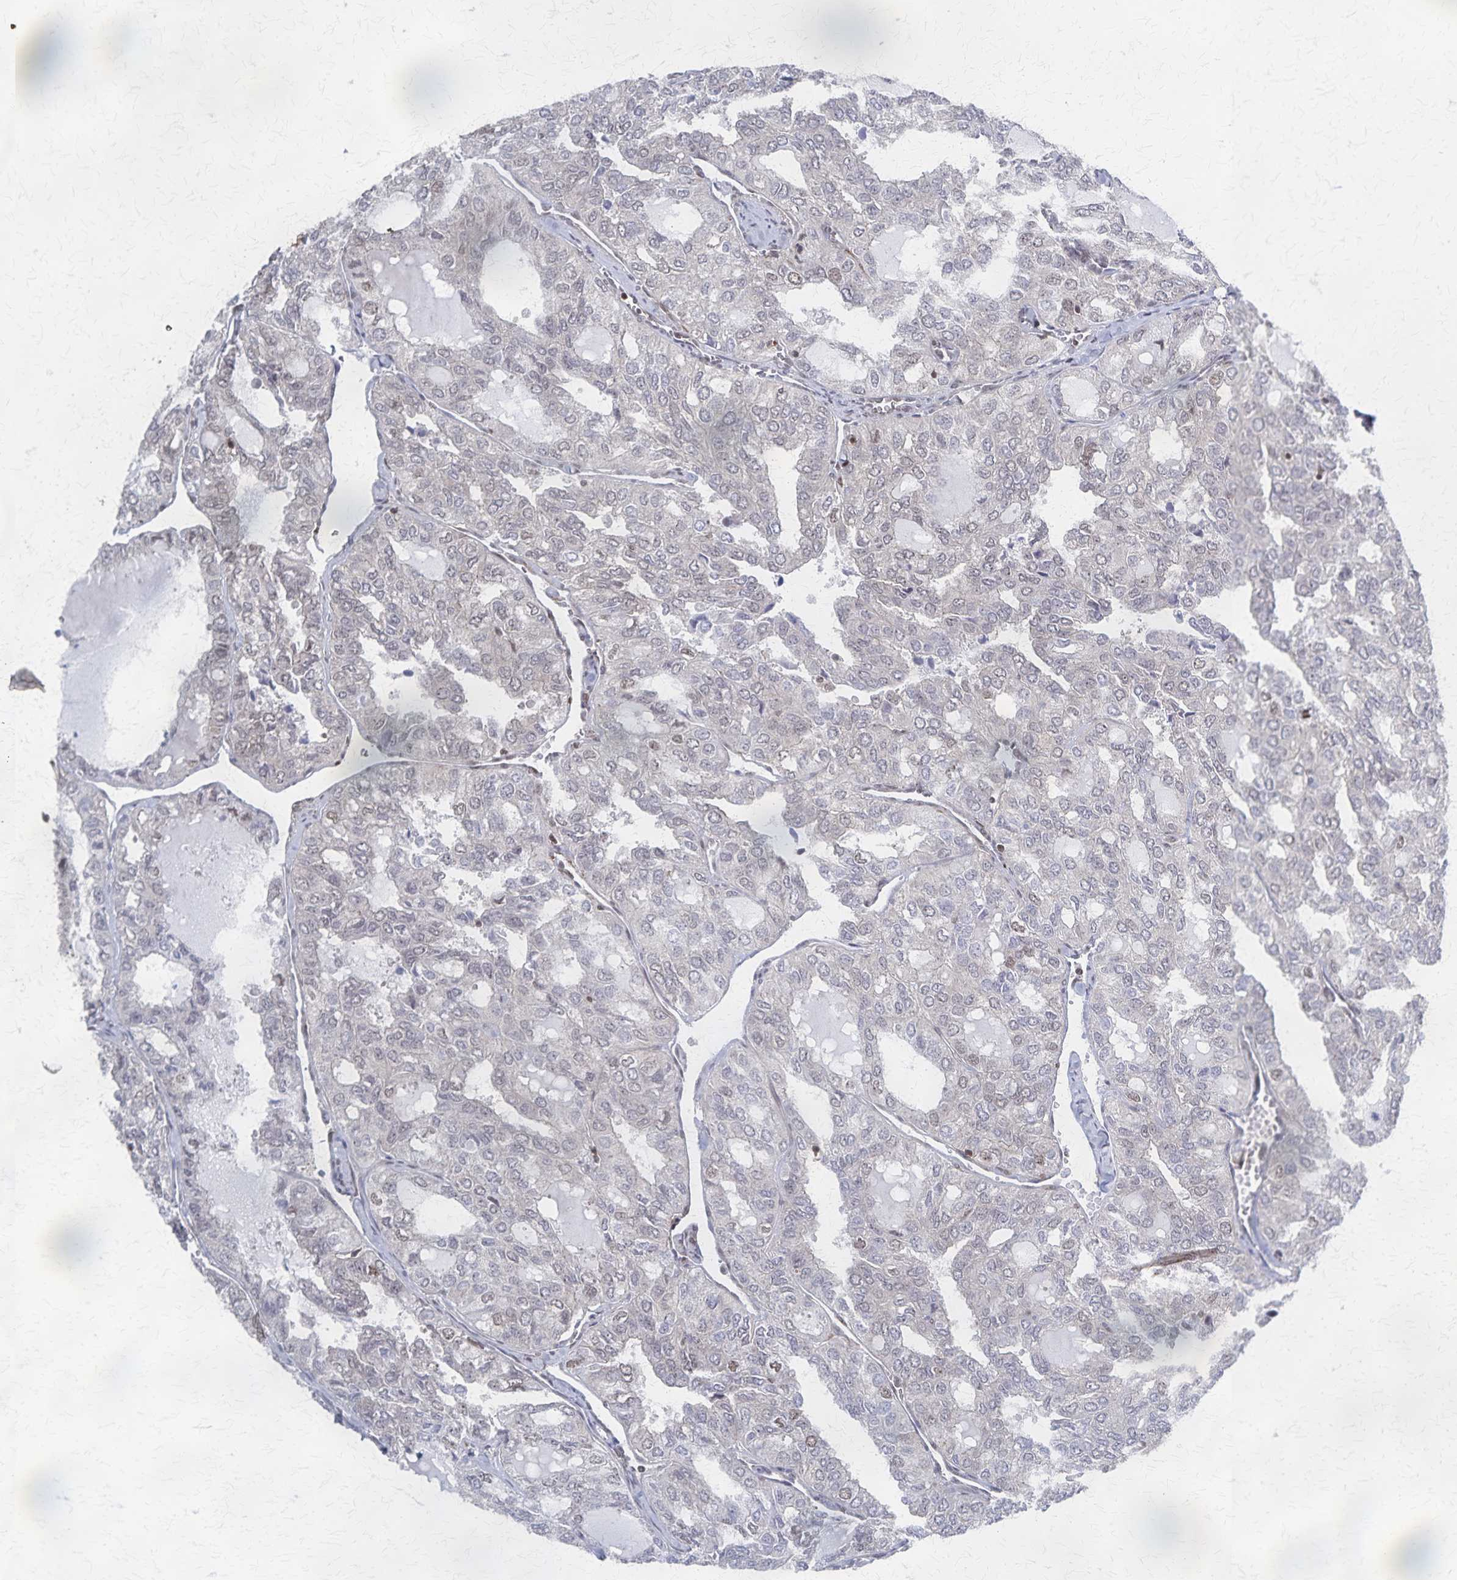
{"staining": {"intensity": "moderate", "quantity": "25%-75%", "location": "nuclear"}, "tissue": "thyroid cancer", "cell_type": "Tumor cells", "image_type": "cancer", "snomed": [{"axis": "morphology", "description": "Follicular adenoma carcinoma, NOS"}, {"axis": "topography", "description": "Thyroid gland"}], "caption": "Thyroid cancer (follicular adenoma carcinoma) tissue reveals moderate nuclear expression in approximately 25%-75% of tumor cells The staining was performed using DAB (3,3'-diaminobenzidine), with brown indicating positive protein expression. Nuclei are stained blue with hematoxylin.", "gene": "GTF2B", "patient": {"sex": "male", "age": 75}}